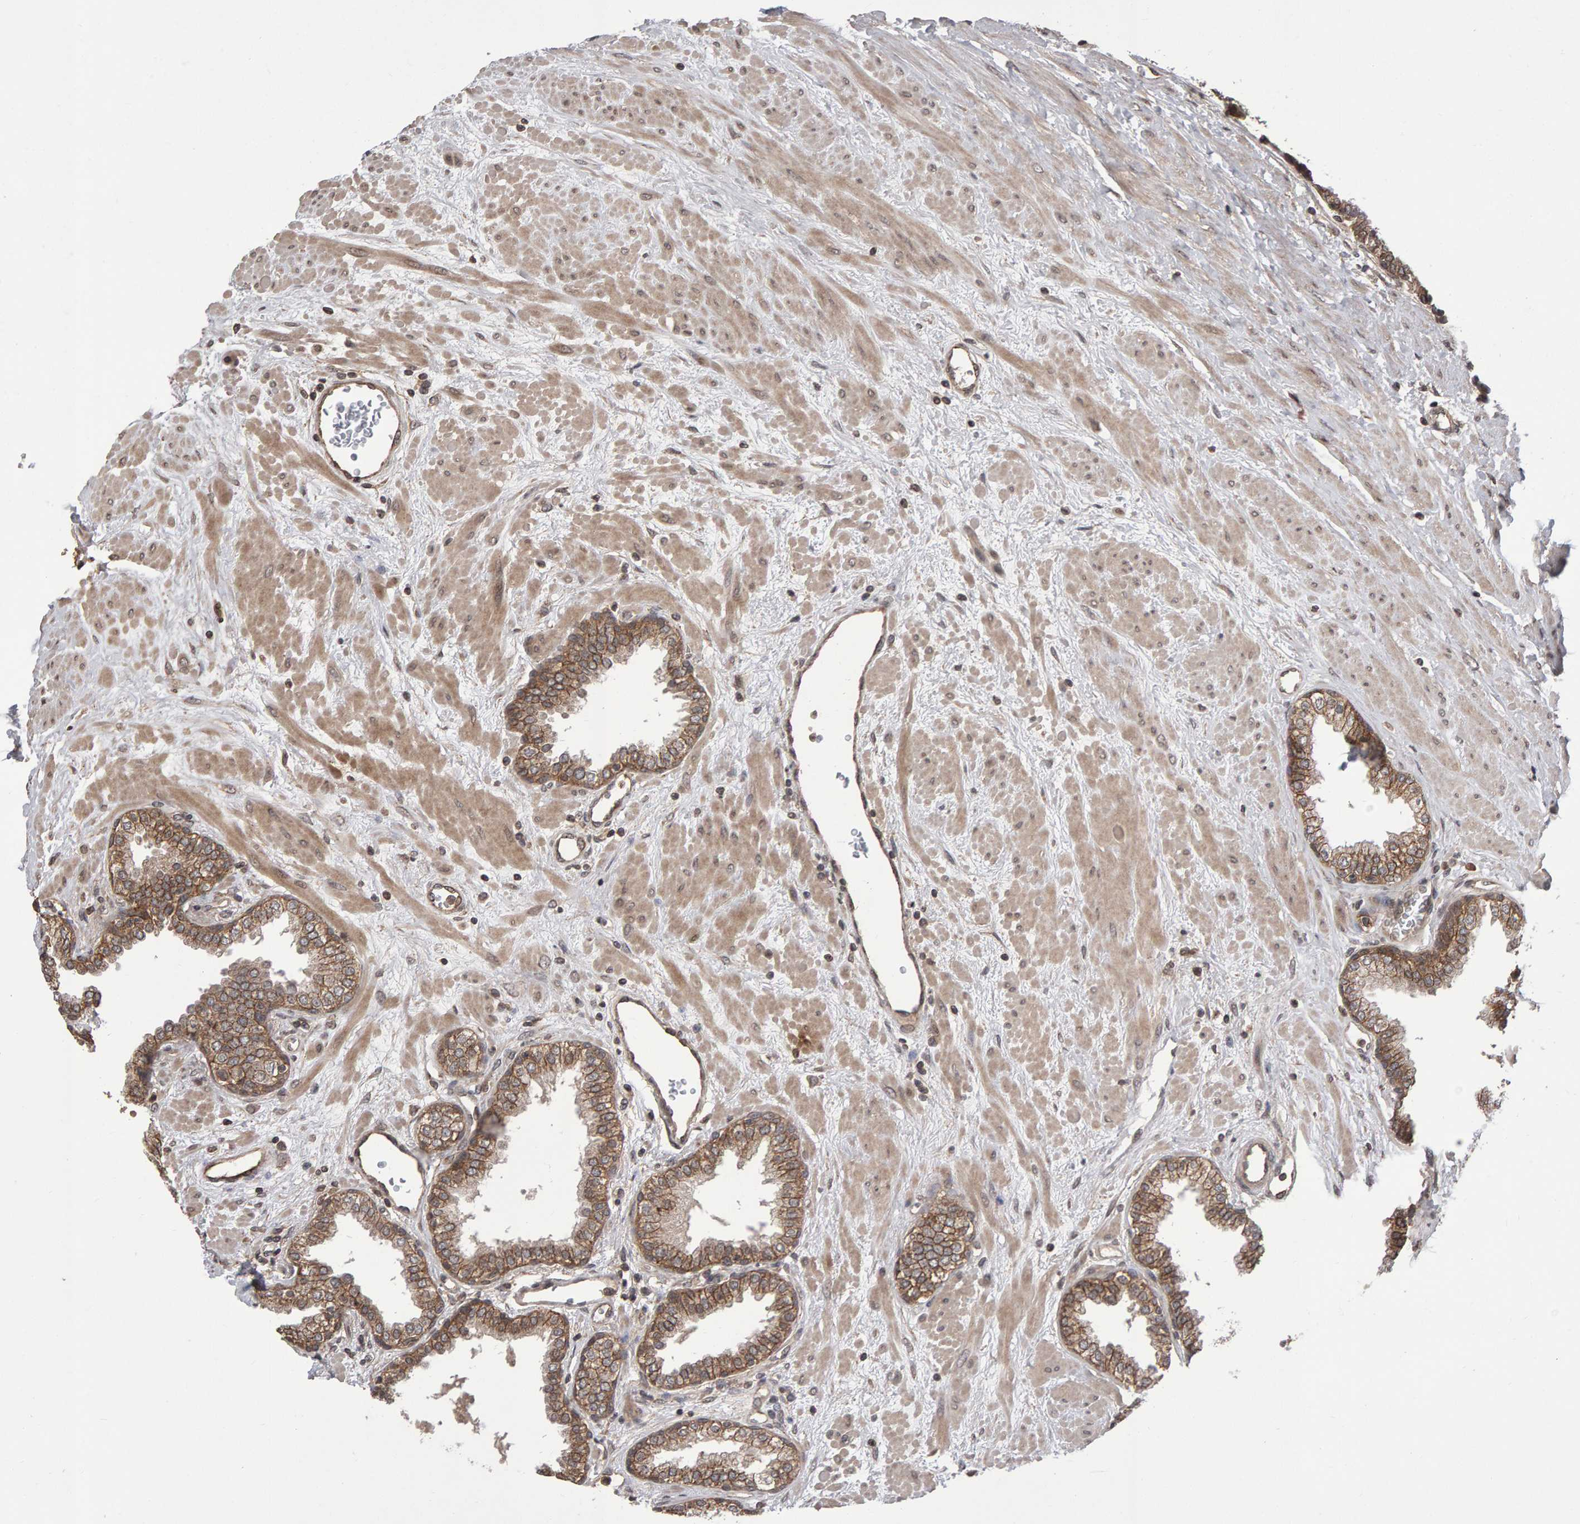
{"staining": {"intensity": "moderate", "quantity": ">75%", "location": "cytoplasmic/membranous"}, "tissue": "prostate", "cell_type": "Glandular cells", "image_type": "normal", "snomed": [{"axis": "morphology", "description": "Normal tissue, NOS"}, {"axis": "topography", "description": "Prostate"}], "caption": "Moderate cytoplasmic/membranous protein positivity is identified in approximately >75% of glandular cells in prostate.", "gene": "SCRIB", "patient": {"sex": "male", "age": 51}}